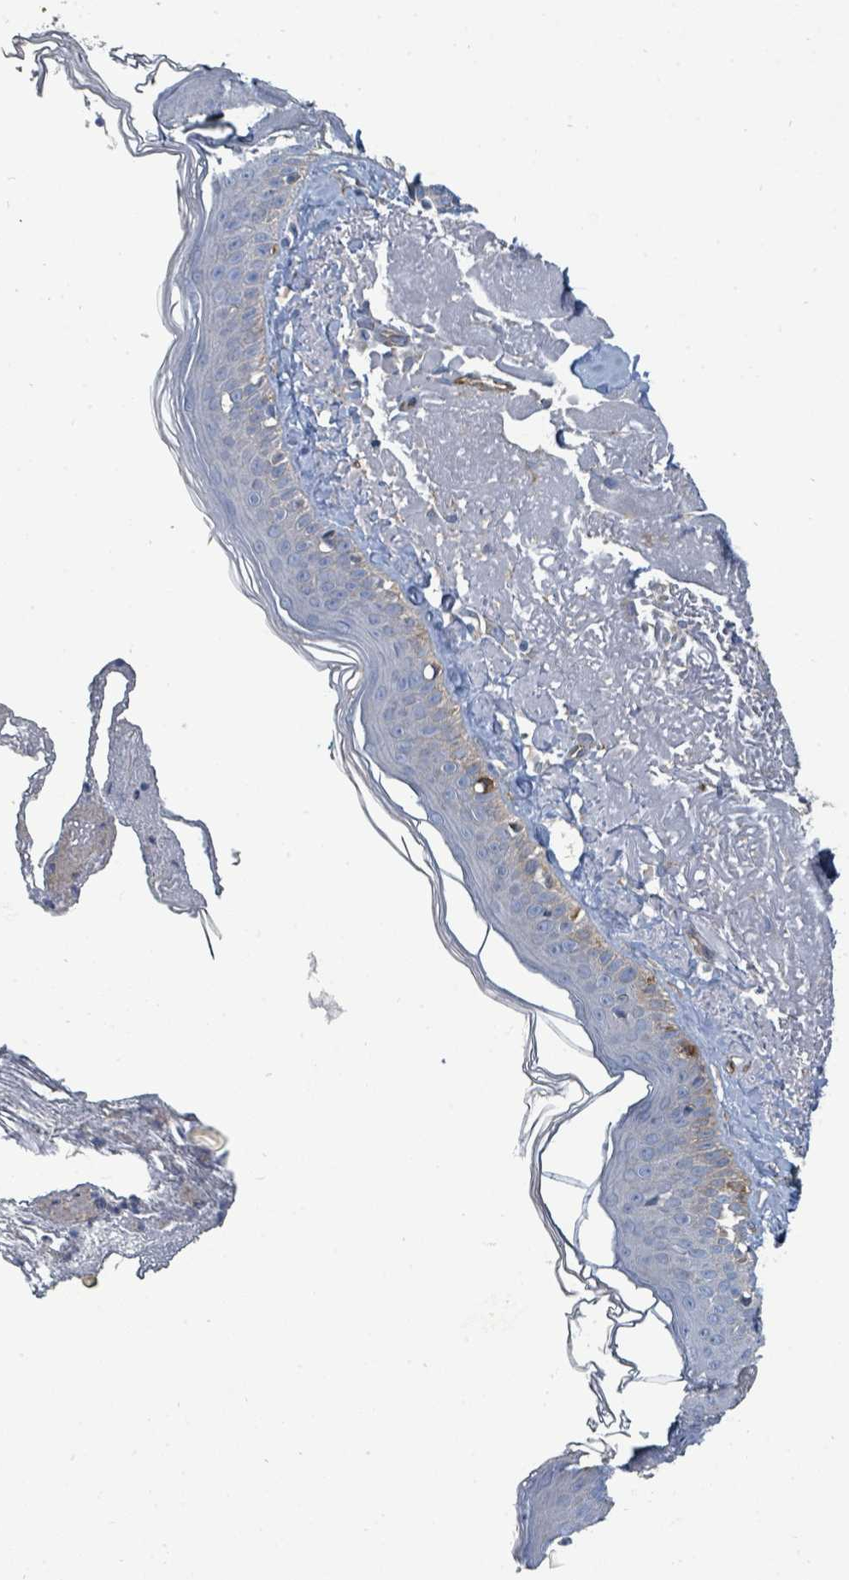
{"staining": {"intensity": "negative", "quantity": "none", "location": "none"}, "tissue": "skin", "cell_type": "Fibroblasts", "image_type": "normal", "snomed": [{"axis": "morphology", "description": "Normal tissue, NOS"}, {"axis": "morphology", "description": "Malignant melanoma, NOS"}, {"axis": "topography", "description": "Skin"}], "caption": "Immunohistochemistry (IHC) photomicrograph of unremarkable skin: human skin stained with DAB reveals no significant protein expression in fibroblasts.", "gene": "IFIT1", "patient": {"sex": "male", "age": 80}}